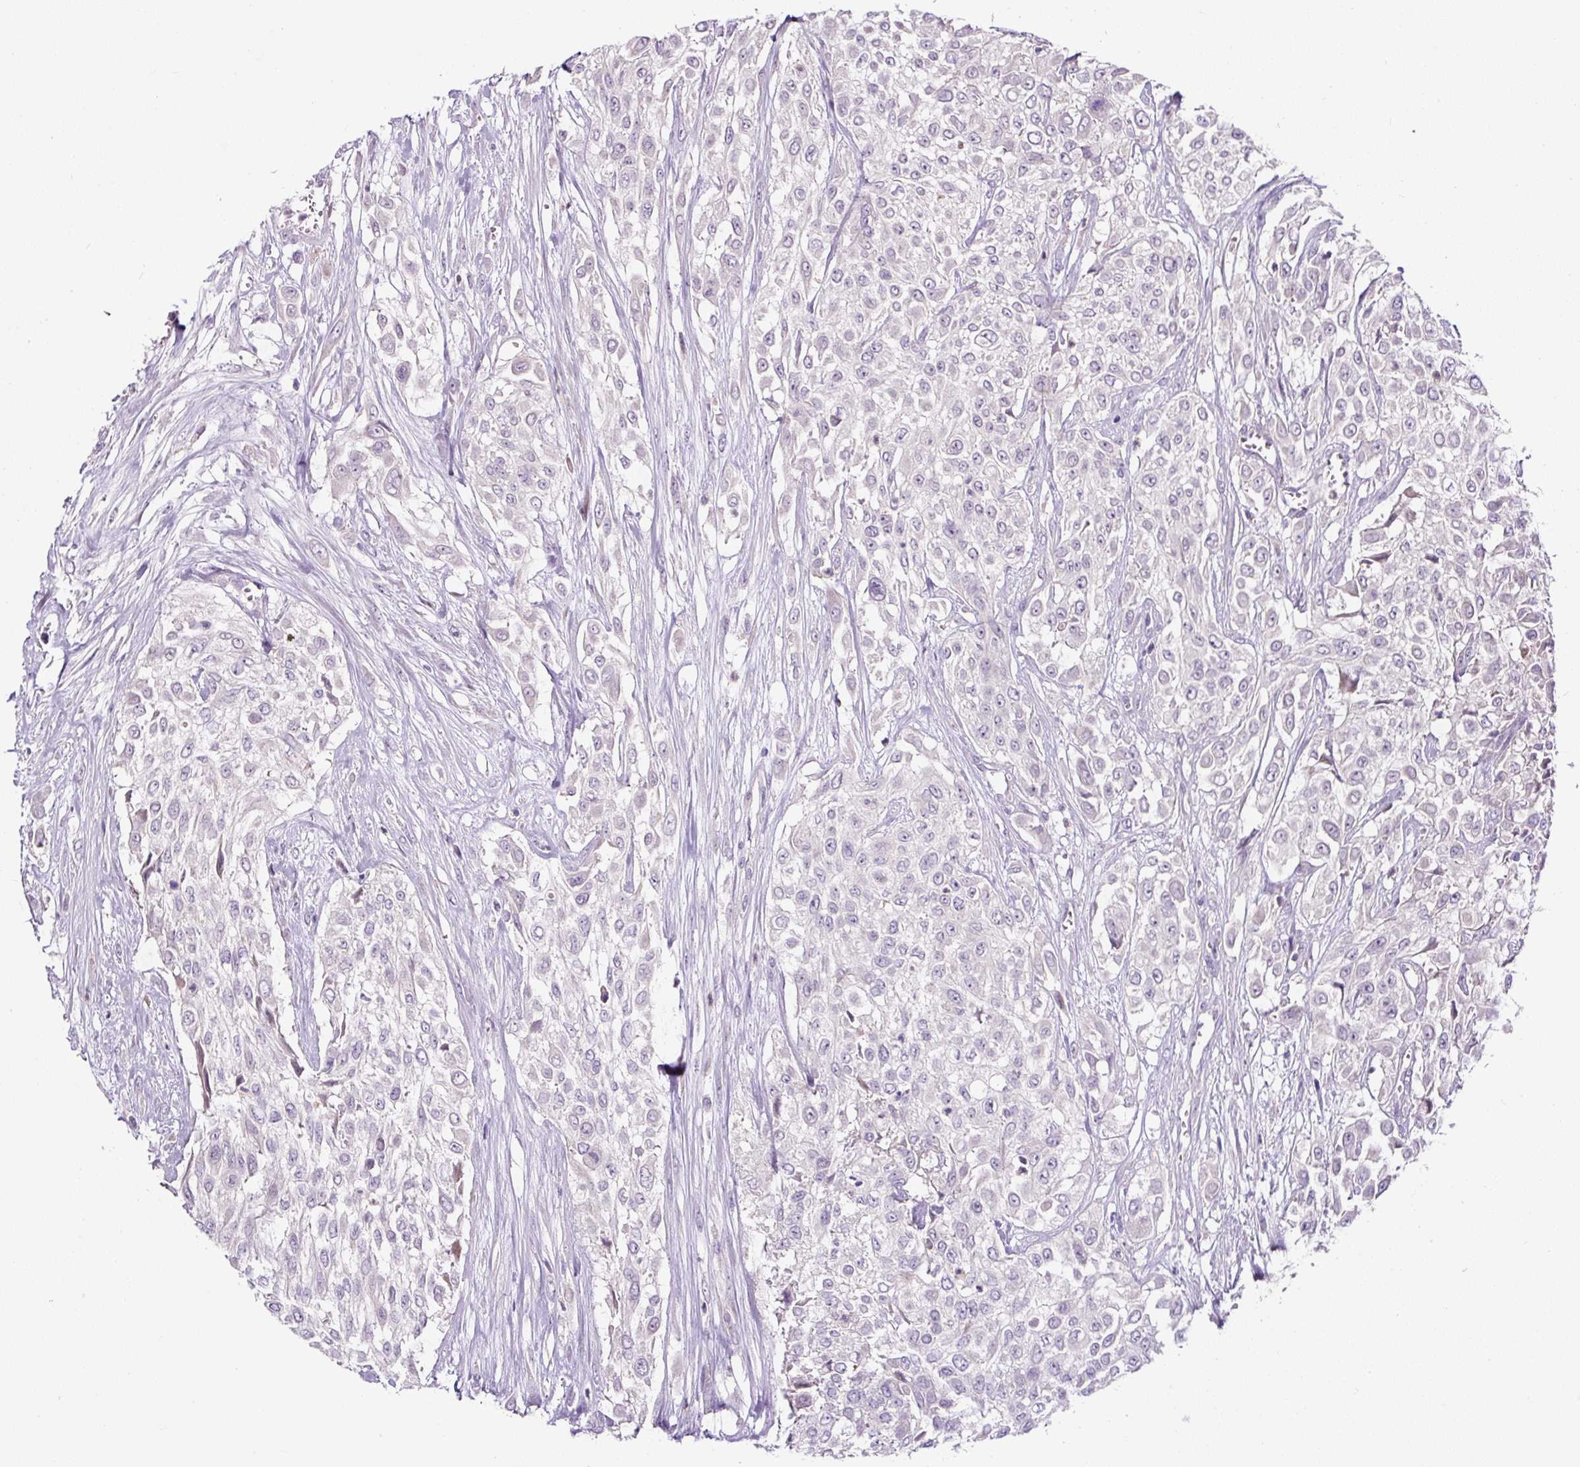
{"staining": {"intensity": "negative", "quantity": "none", "location": "none"}, "tissue": "urothelial cancer", "cell_type": "Tumor cells", "image_type": "cancer", "snomed": [{"axis": "morphology", "description": "Urothelial carcinoma, High grade"}, {"axis": "topography", "description": "Urinary bladder"}], "caption": "Urothelial carcinoma (high-grade) stained for a protein using immunohistochemistry (IHC) displays no staining tumor cells.", "gene": "HPS4", "patient": {"sex": "male", "age": 57}}